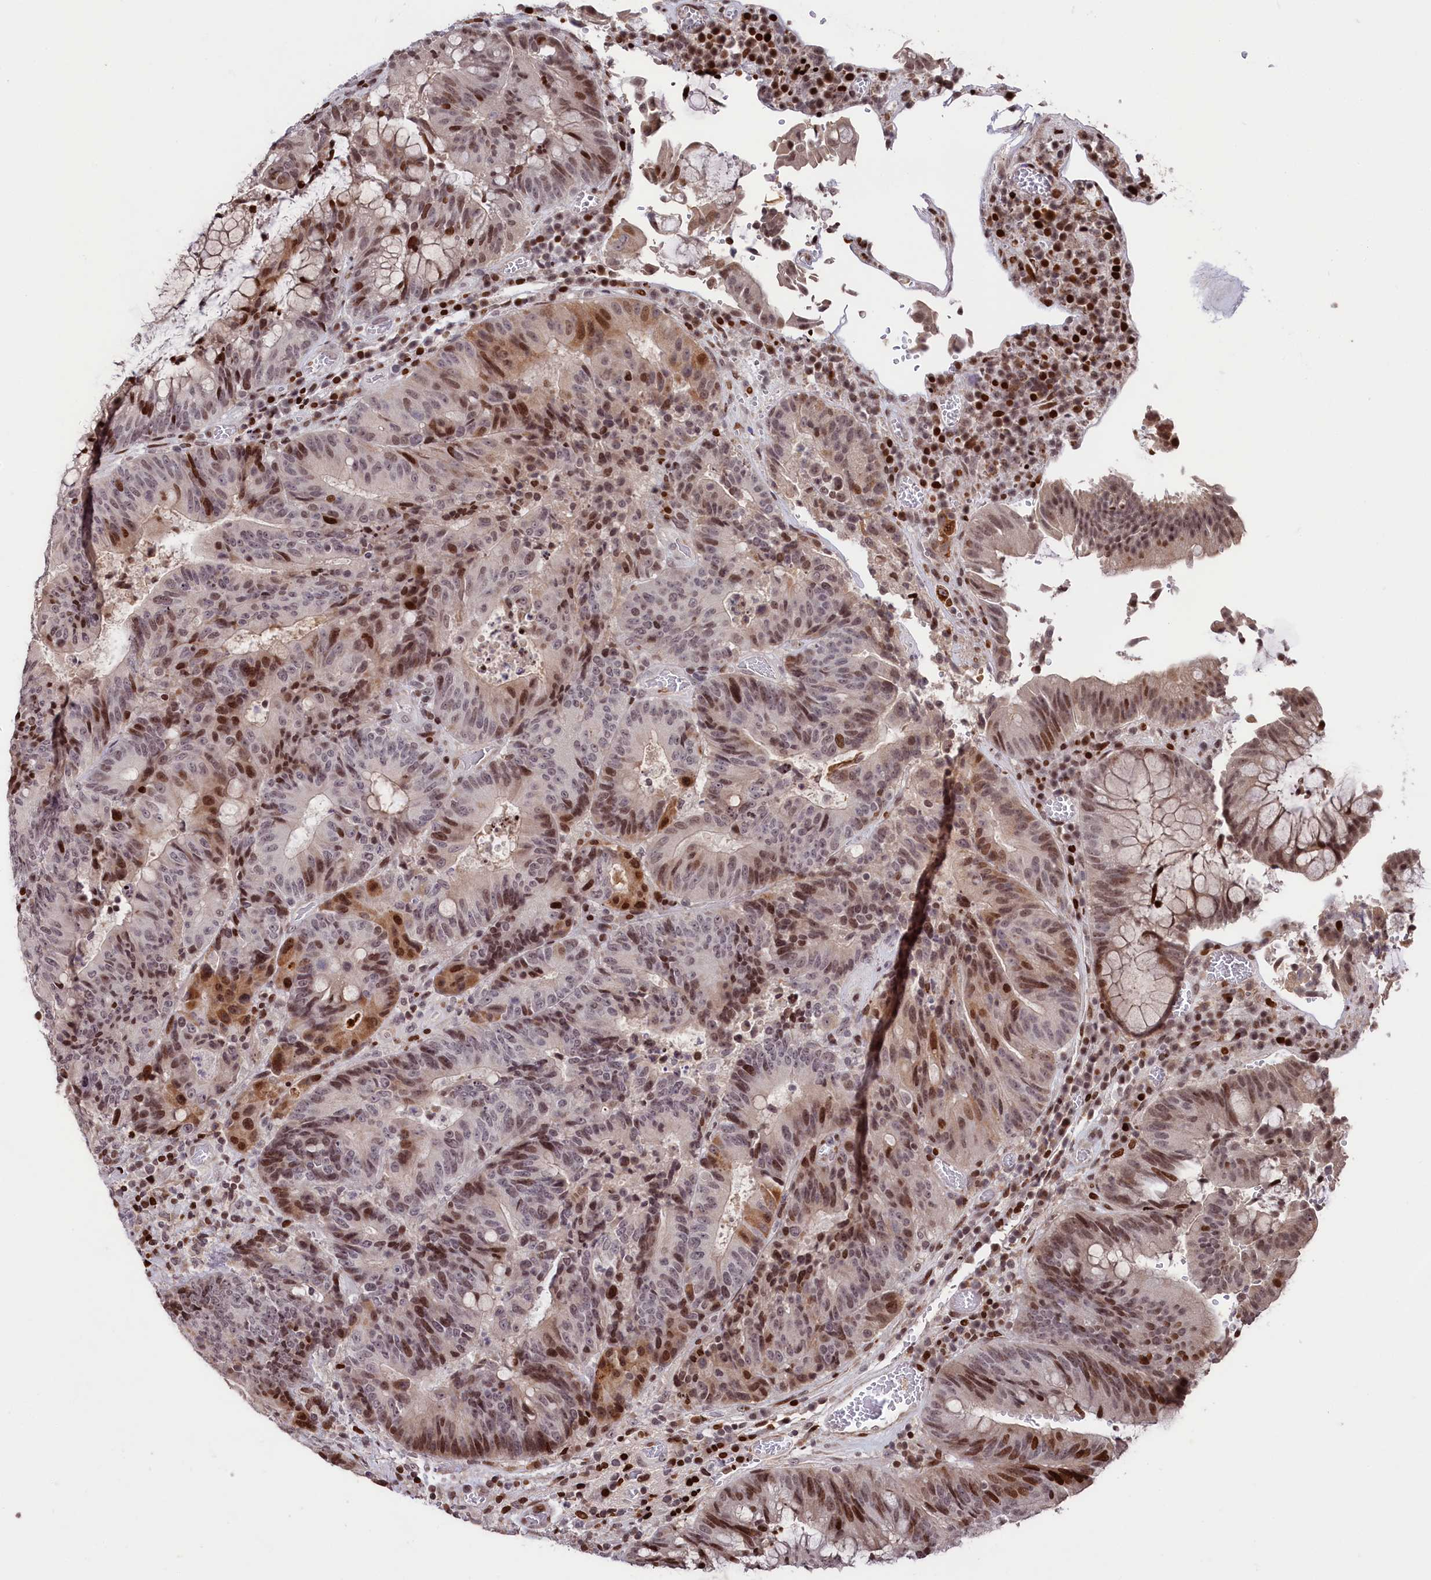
{"staining": {"intensity": "strong", "quantity": "25%-75%", "location": "cytoplasmic/membranous,nuclear"}, "tissue": "colorectal cancer", "cell_type": "Tumor cells", "image_type": "cancer", "snomed": [{"axis": "morphology", "description": "Adenocarcinoma, NOS"}, {"axis": "topography", "description": "Rectum"}], "caption": "Brown immunohistochemical staining in human colorectal adenocarcinoma reveals strong cytoplasmic/membranous and nuclear positivity in about 25%-75% of tumor cells.", "gene": "MCF2L2", "patient": {"sex": "male", "age": 69}}